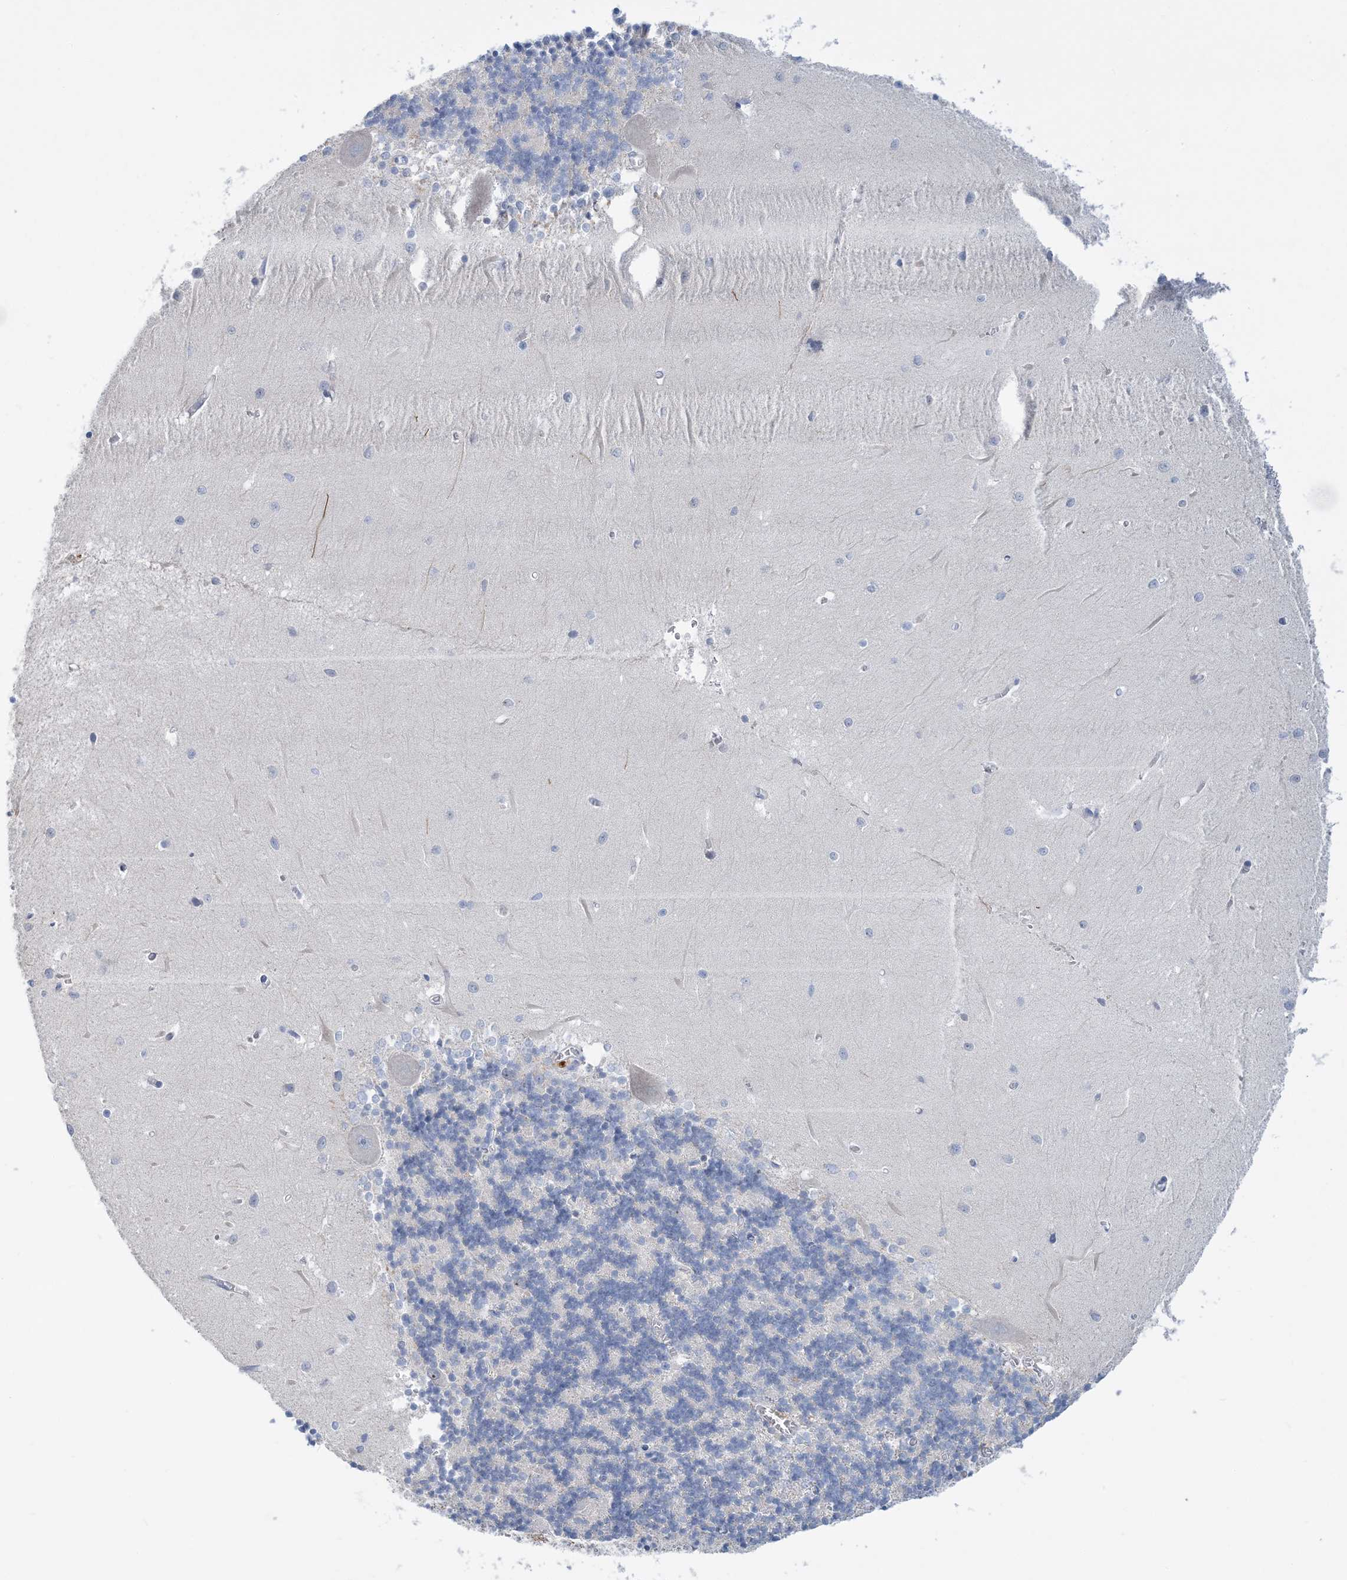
{"staining": {"intensity": "negative", "quantity": "none", "location": "none"}, "tissue": "cerebellum", "cell_type": "Cells in granular layer", "image_type": "normal", "snomed": [{"axis": "morphology", "description": "Normal tissue, NOS"}, {"axis": "topography", "description": "Cerebellum"}], "caption": "Immunohistochemistry image of unremarkable human cerebellum stained for a protein (brown), which reveals no staining in cells in granular layer.", "gene": "ZCCHC12", "patient": {"sex": "male", "age": 37}}